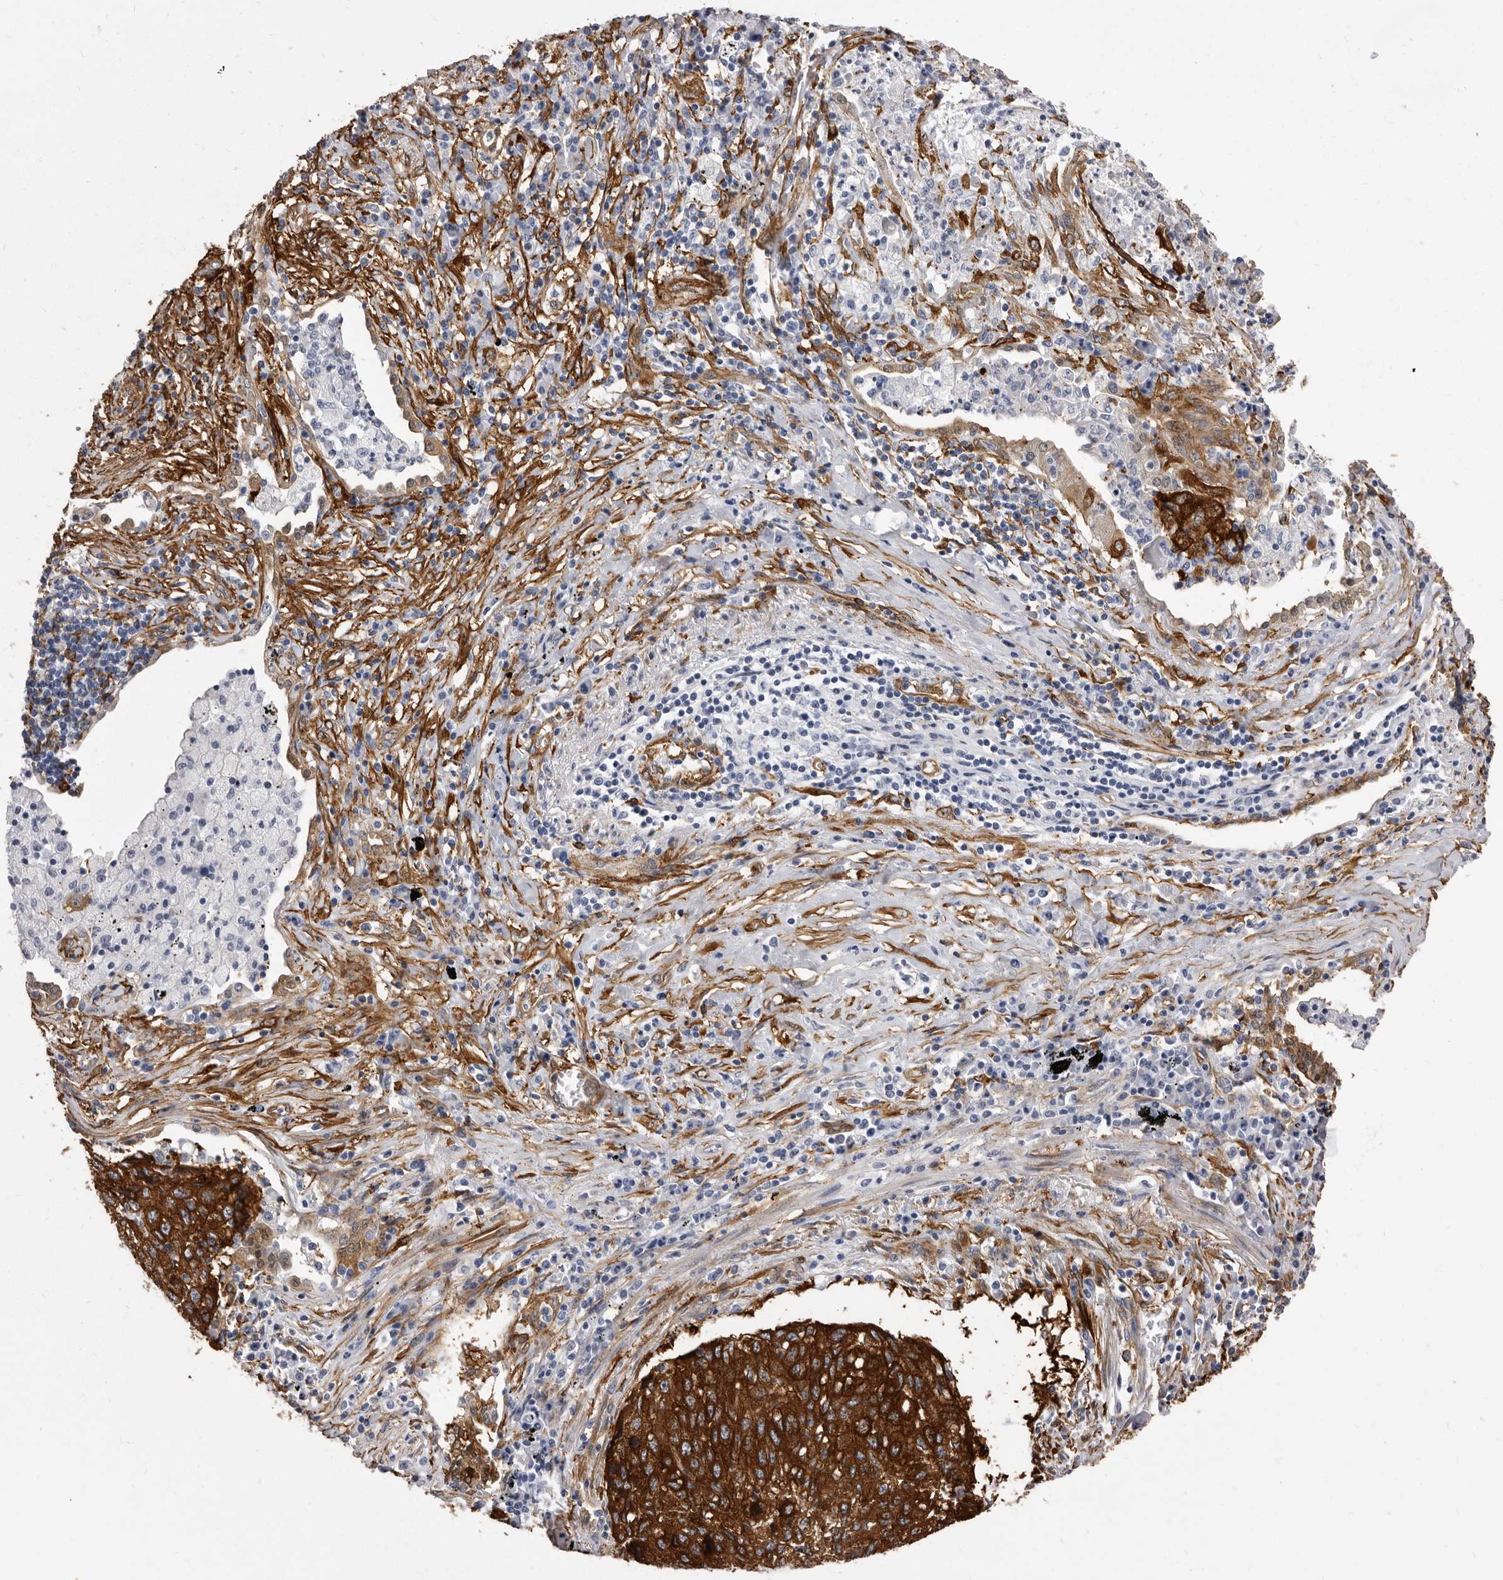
{"staining": {"intensity": "strong", "quantity": ">75%", "location": "cytoplasmic/membranous"}, "tissue": "lung cancer", "cell_type": "Tumor cells", "image_type": "cancer", "snomed": [{"axis": "morphology", "description": "Squamous cell carcinoma, NOS"}, {"axis": "topography", "description": "Lung"}], "caption": "High-power microscopy captured an immunohistochemistry histopathology image of lung cancer (squamous cell carcinoma), revealing strong cytoplasmic/membranous expression in about >75% of tumor cells.", "gene": "ENAH", "patient": {"sex": "female", "age": 63}}